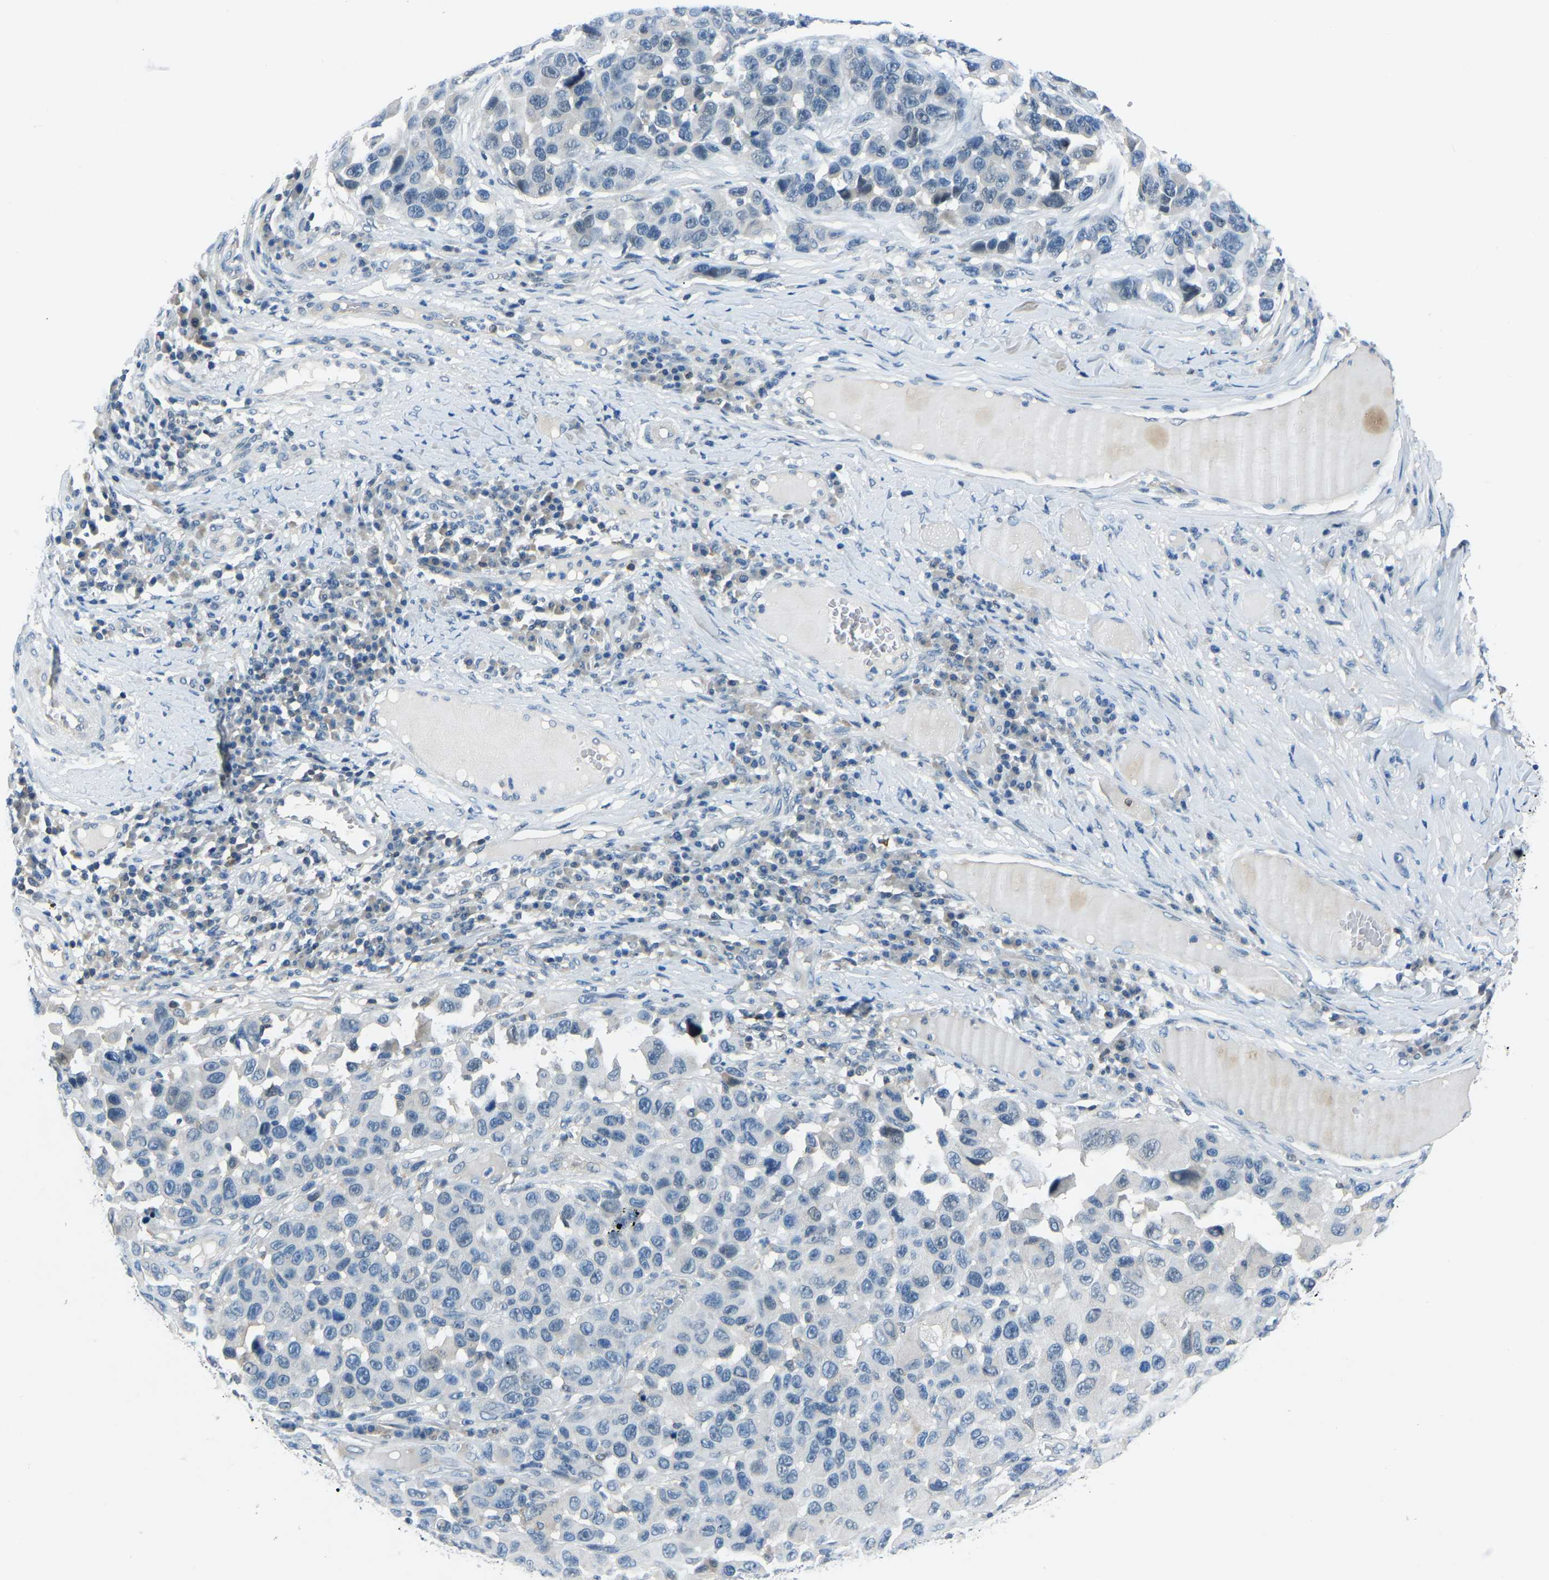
{"staining": {"intensity": "negative", "quantity": "none", "location": "none"}, "tissue": "melanoma", "cell_type": "Tumor cells", "image_type": "cancer", "snomed": [{"axis": "morphology", "description": "Malignant melanoma, NOS"}, {"axis": "topography", "description": "Skin"}], "caption": "High power microscopy histopathology image of an IHC histopathology image of malignant melanoma, revealing no significant positivity in tumor cells.", "gene": "XIRP1", "patient": {"sex": "male", "age": 53}}